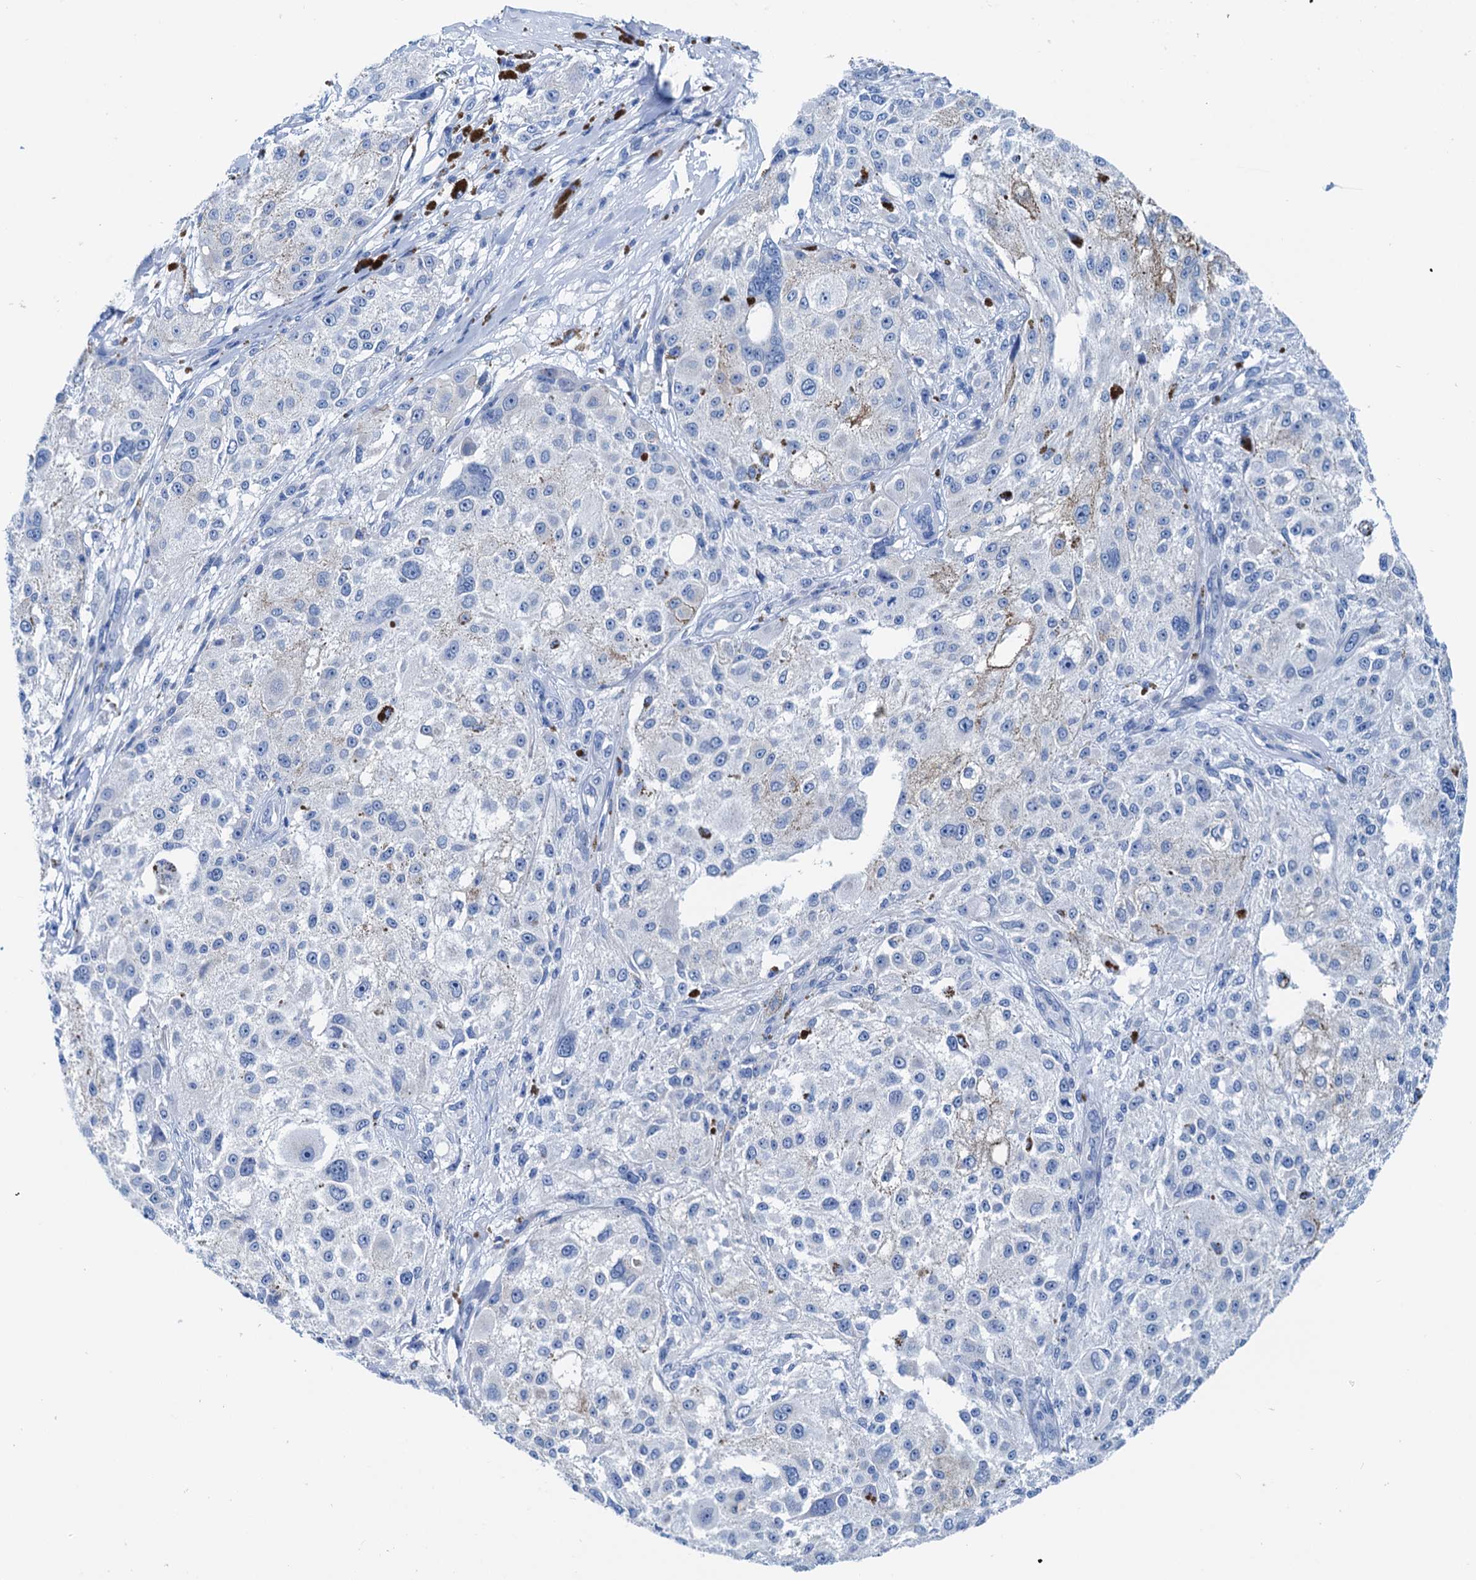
{"staining": {"intensity": "negative", "quantity": "none", "location": "none"}, "tissue": "melanoma", "cell_type": "Tumor cells", "image_type": "cancer", "snomed": [{"axis": "morphology", "description": "Necrosis, NOS"}, {"axis": "morphology", "description": "Malignant melanoma, NOS"}, {"axis": "topography", "description": "Skin"}], "caption": "The histopathology image exhibits no significant expression in tumor cells of malignant melanoma. Brightfield microscopy of immunohistochemistry (IHC) stained with DAB (brown) and hematoxylin (blue), captured at high magnification.", "gene": "KNDC1", "patient": {"sex": "female", "age": 87}}